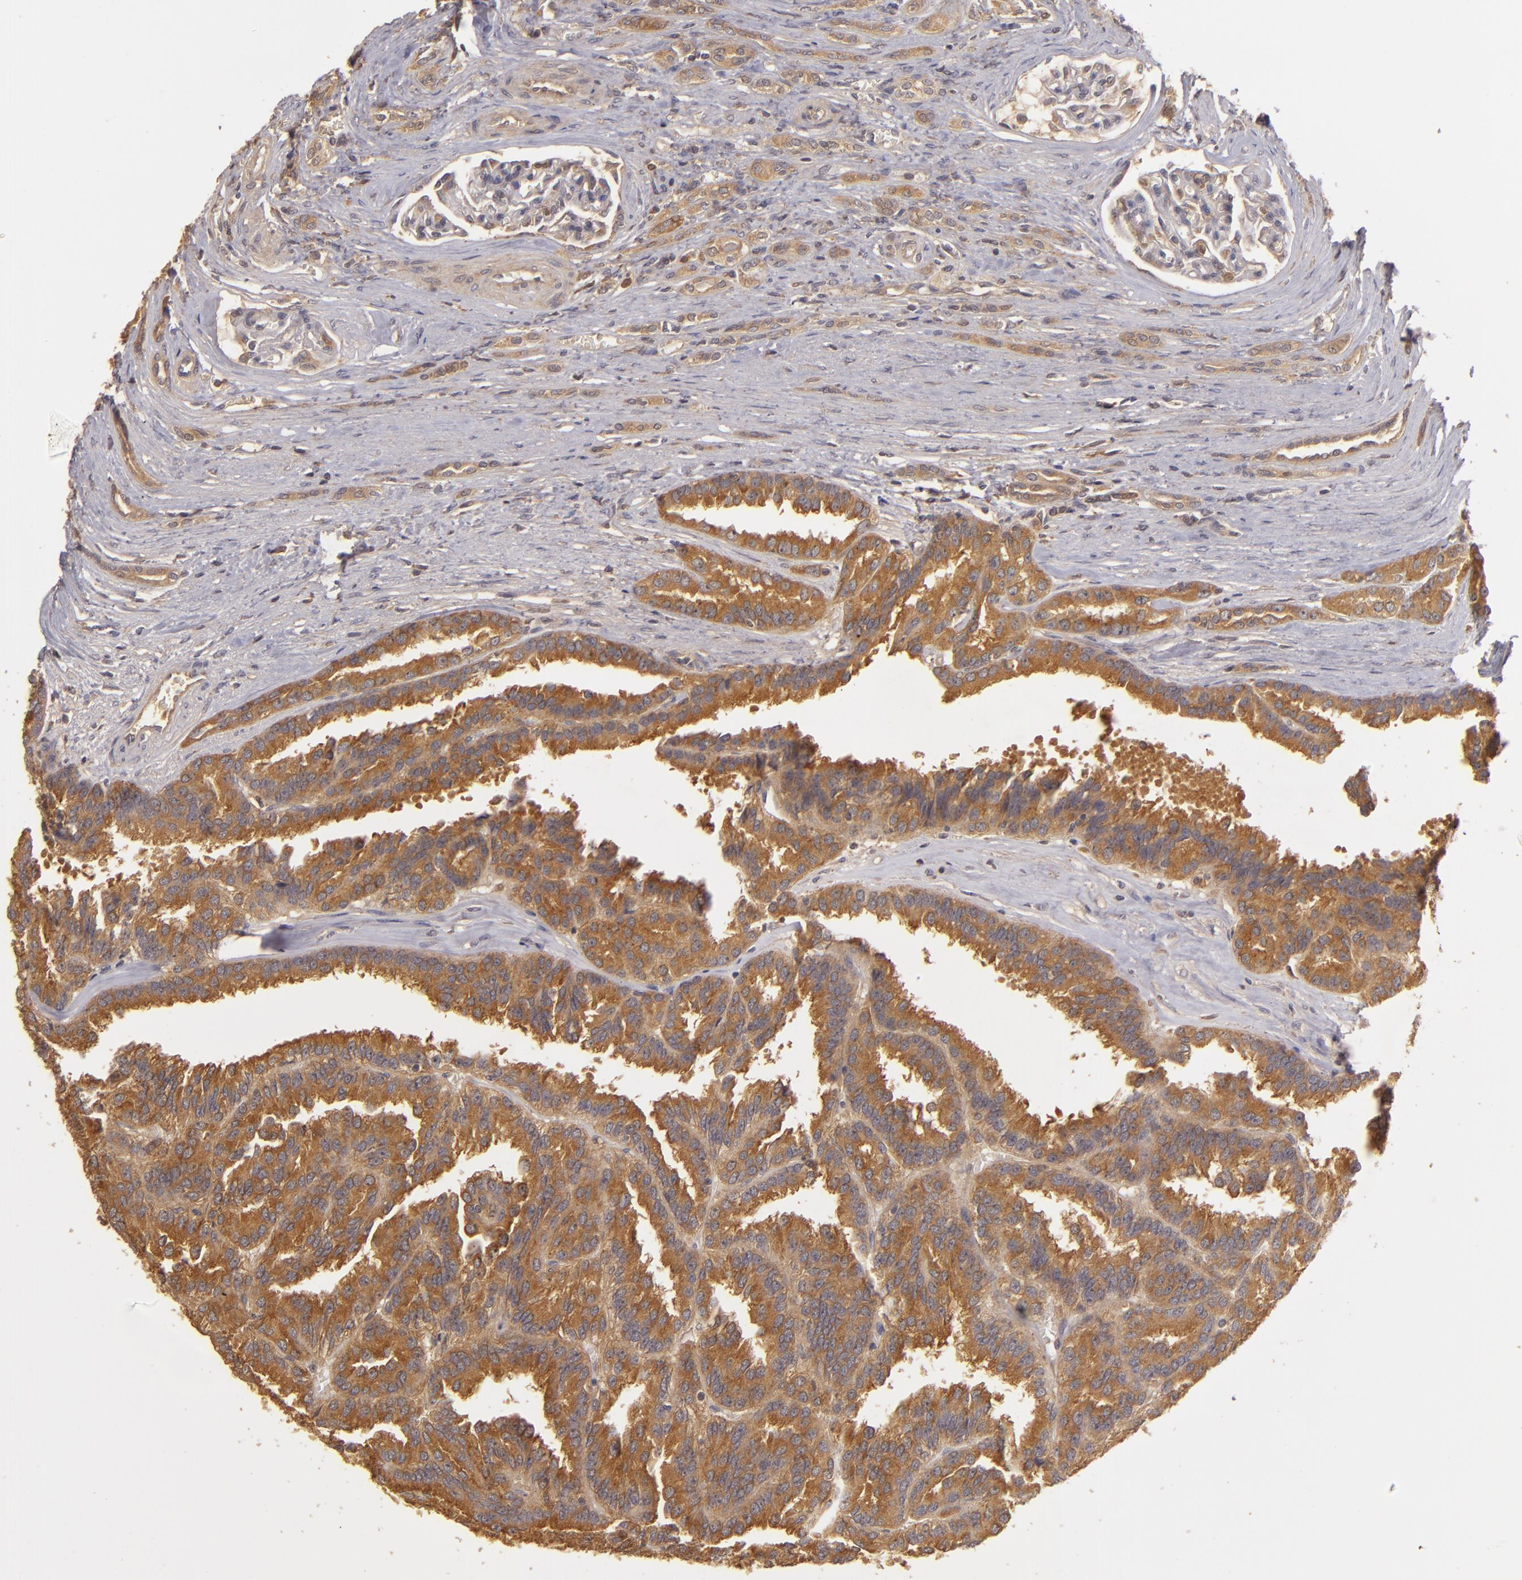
{"staining": {"intensity": "strong", "quantity": ">75%", "location": "cytoplasmic/membranous"}, "tissue": "renal cancer", "cell_type": "Tumor cells", "image_type": "cancer", "snomed": [{"axis": "morphology", "description": "Adenocarcinoma, NOS"}, {"axis": "topography", "description": "Kidney"}], "caption": "Adenocarcinoma (renal) stained for a protein (brown) demonstrates strong cytoplasmic/membranous positive staining in approximately >75% of tumor cells.", "gene": "PRKCD", "patient": {"sex": "male", "age": 46}}